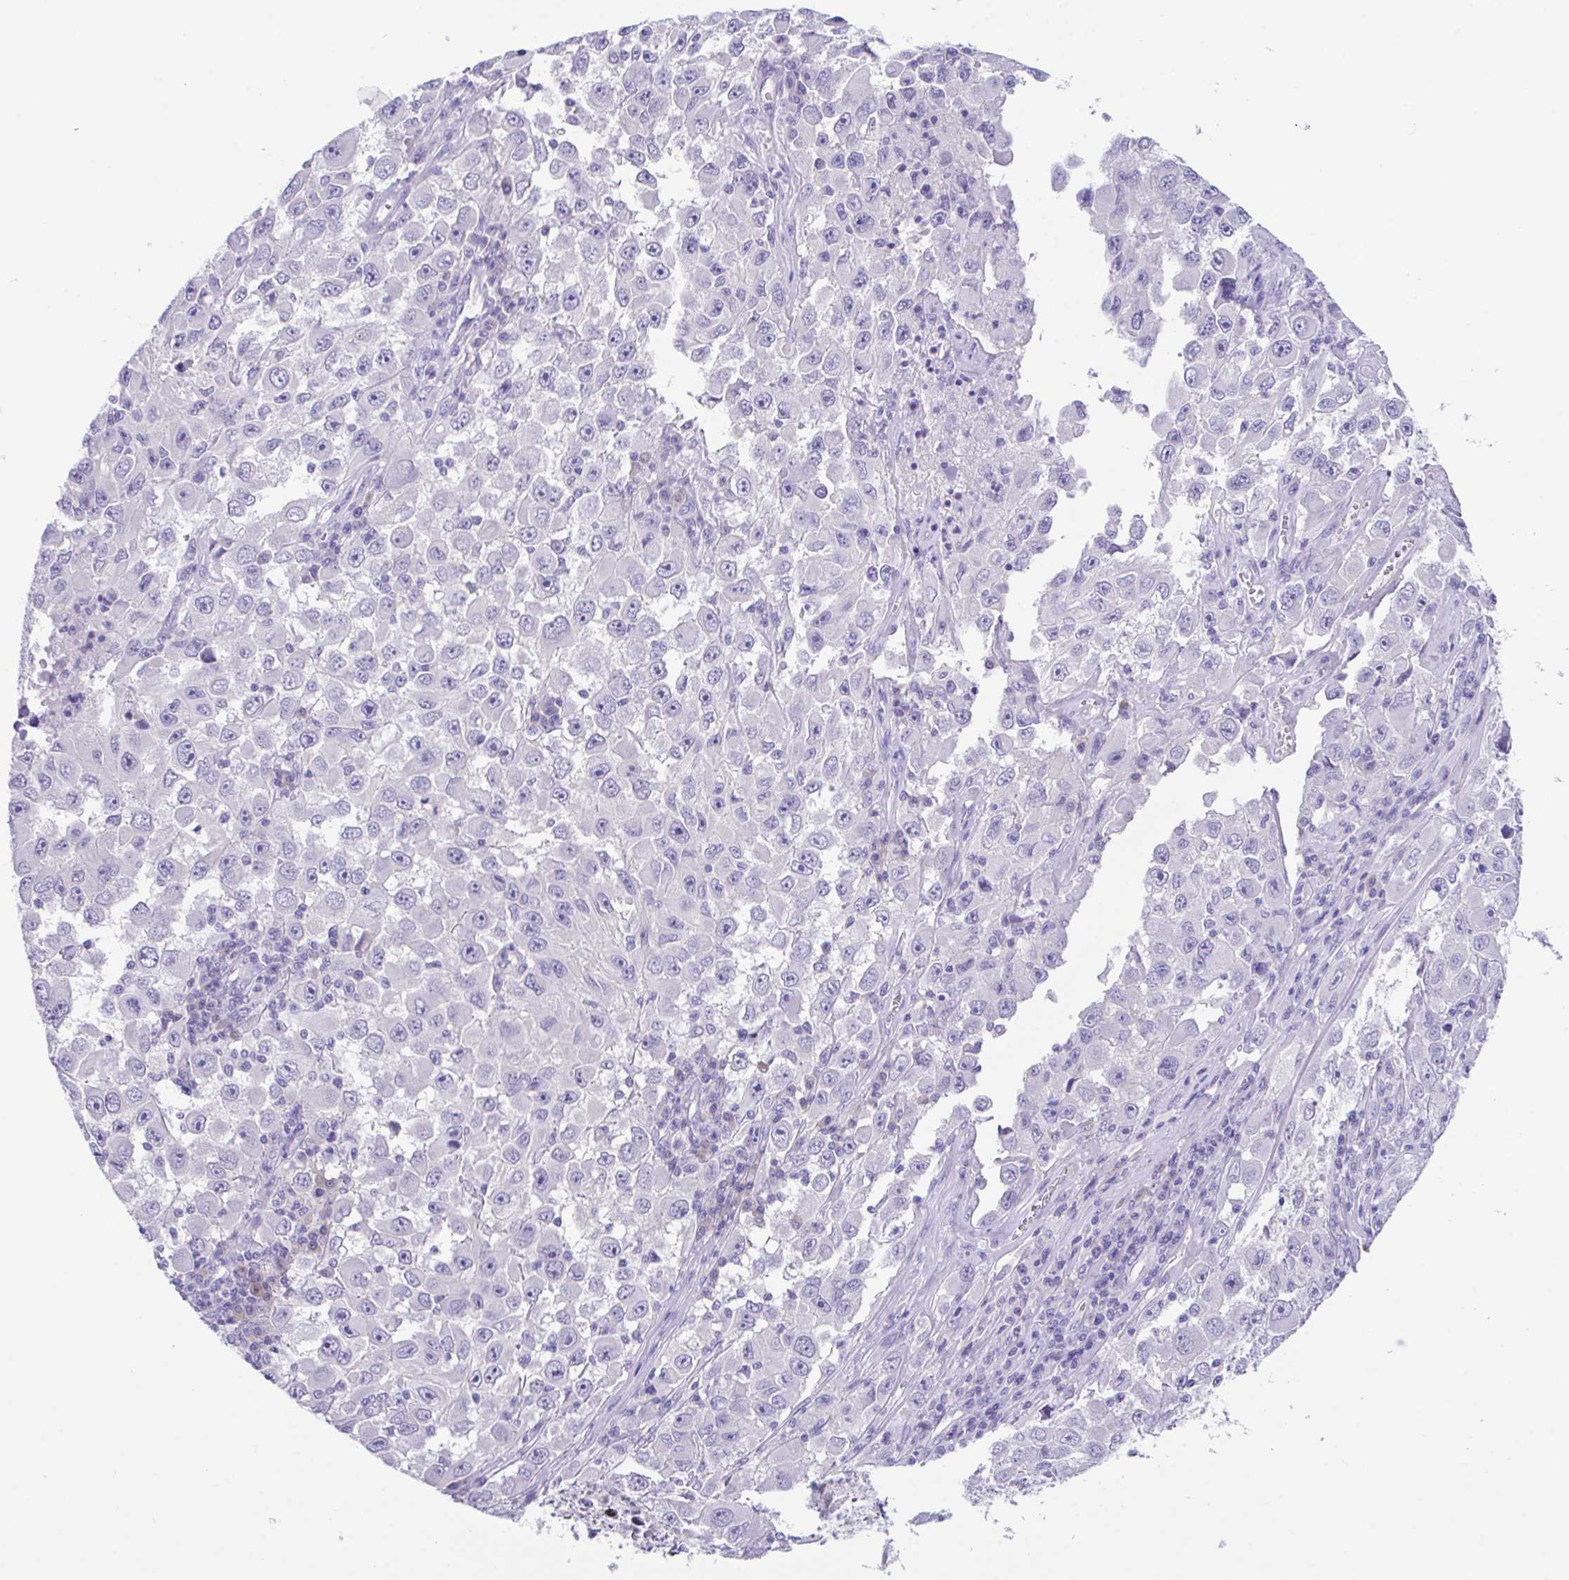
{"staining": {"intensity": "negative", "quantity": "none", "location": "none"}, "tissue": "melanoma", "cell_type": "Tumor cells", "image_type": "cancer", "snomed": [{"axis": "morphology", "description": "Malignant melanoma, Metastatic site"}, {"axis": "topography", "description": "Lymph node"}], "caption": "IHC photomicrograph of neoplastic tissue: human melanoma stained with DAB exhibits no significant protein staining in tumor cells. The staining was performed using DAB (3,3'-diaminobenzidine) to visualize the protein expression in brown, while the nuclei were stained in blue with hematoxylin (Magnification: 20x).", "gene": "HACD4", "patient": {"sex": "female", "age": 67}}